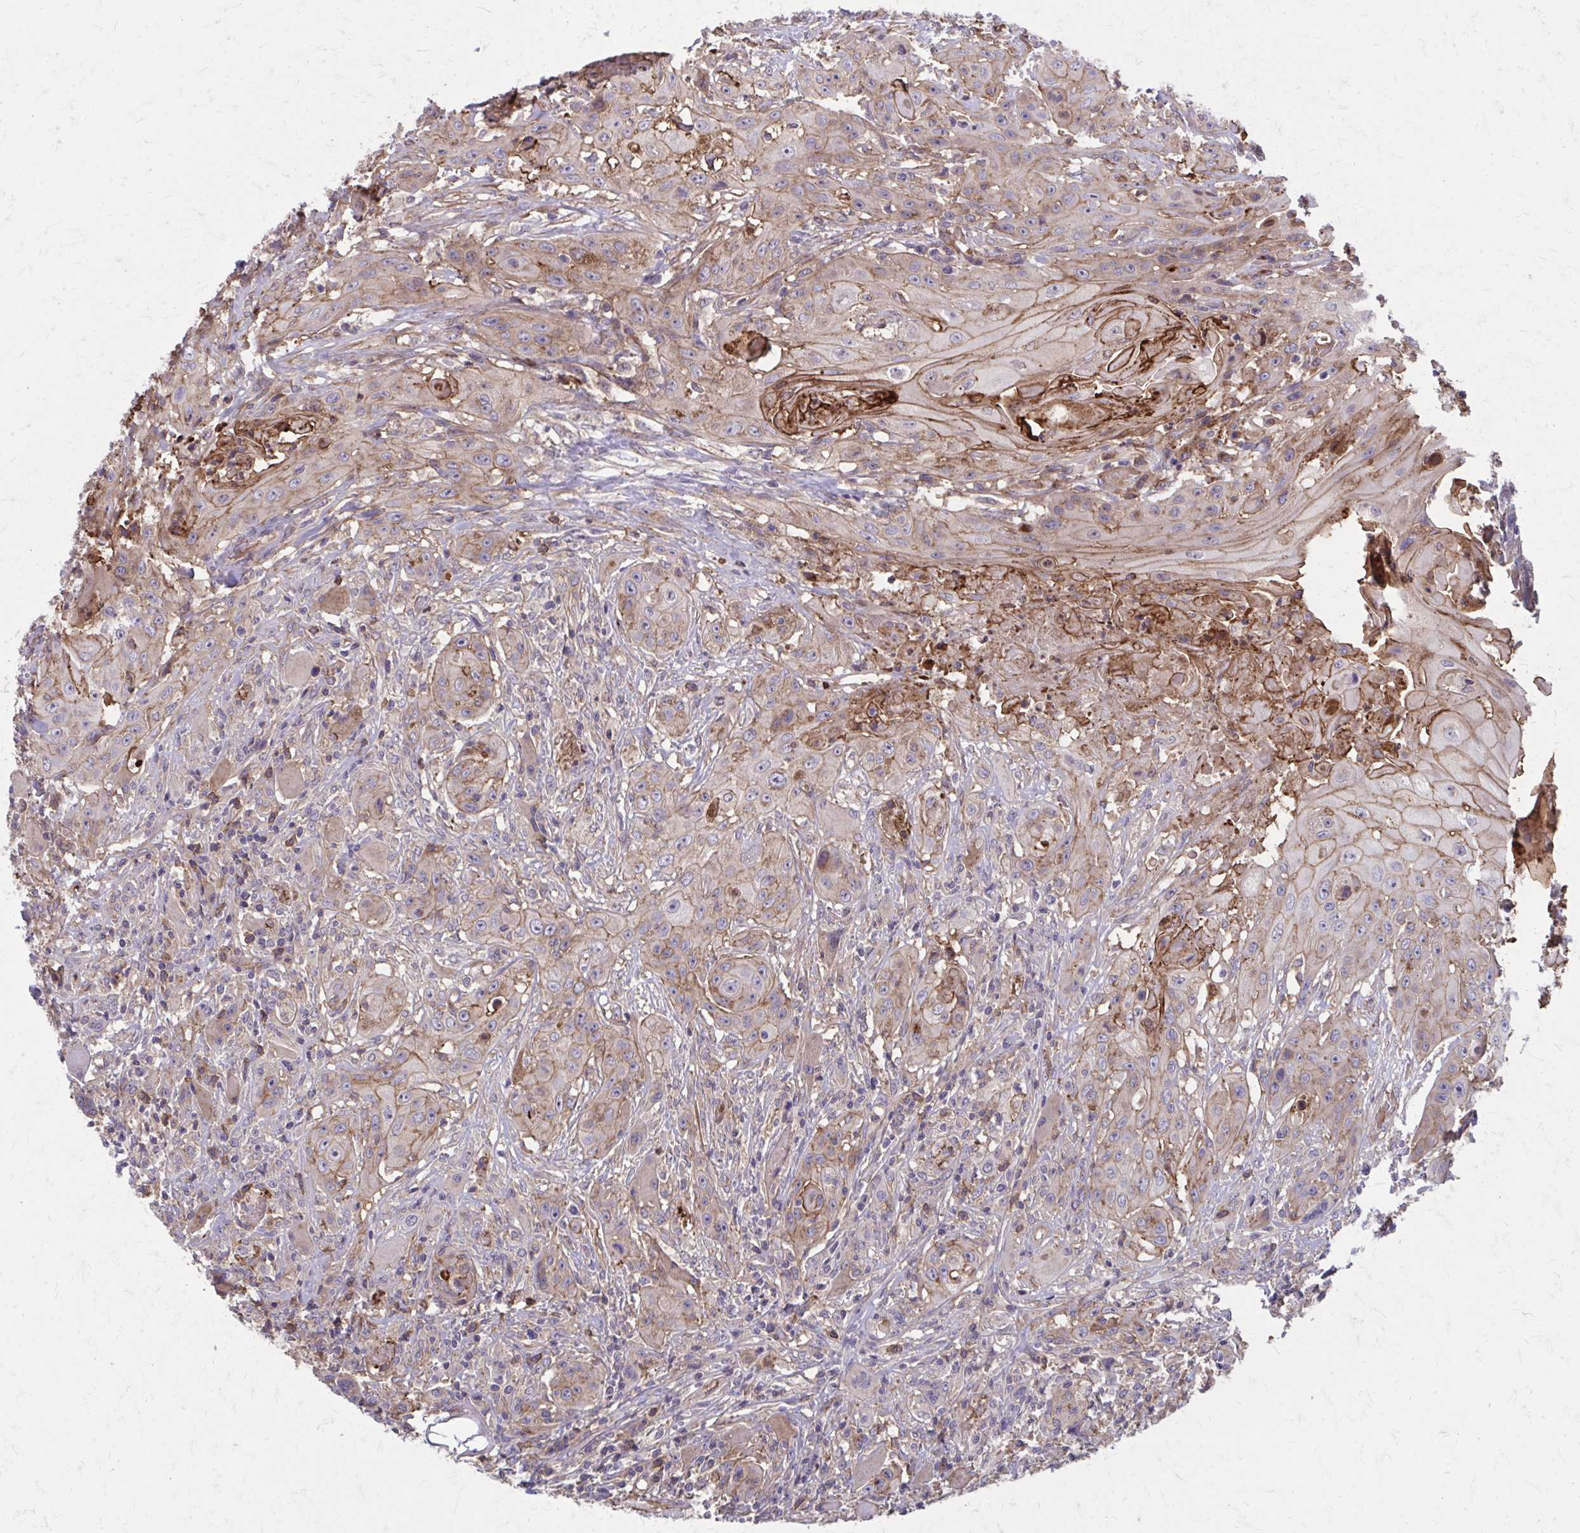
{"staining": {"intensity": "moderate", "quantity": "25%-75%", "location": "cytoplasmic/membranous"}, "tissue": "head and neck cancer", "cell_type": "Tumor cells", "image_type": "cancer", "snomed": [{"axis": "morphology", "description": "Squamous cell carcinoma, NOS"}, {"axis": "topography", "description": "Oral tissue"}, {"axis": "topography", "description": "Head-Neck"}, {"axis": "topography", "description": "Neck, NOS"}], "caption": "Head and neck squamous cell carcinoma stained for a protein (brown) exhibits moderate cytoplasmic/membranous positive positivity in about 25%-75% of tumor cells.", "gene": "MMP14", "patient": {"sex": "female", "age": 55}}